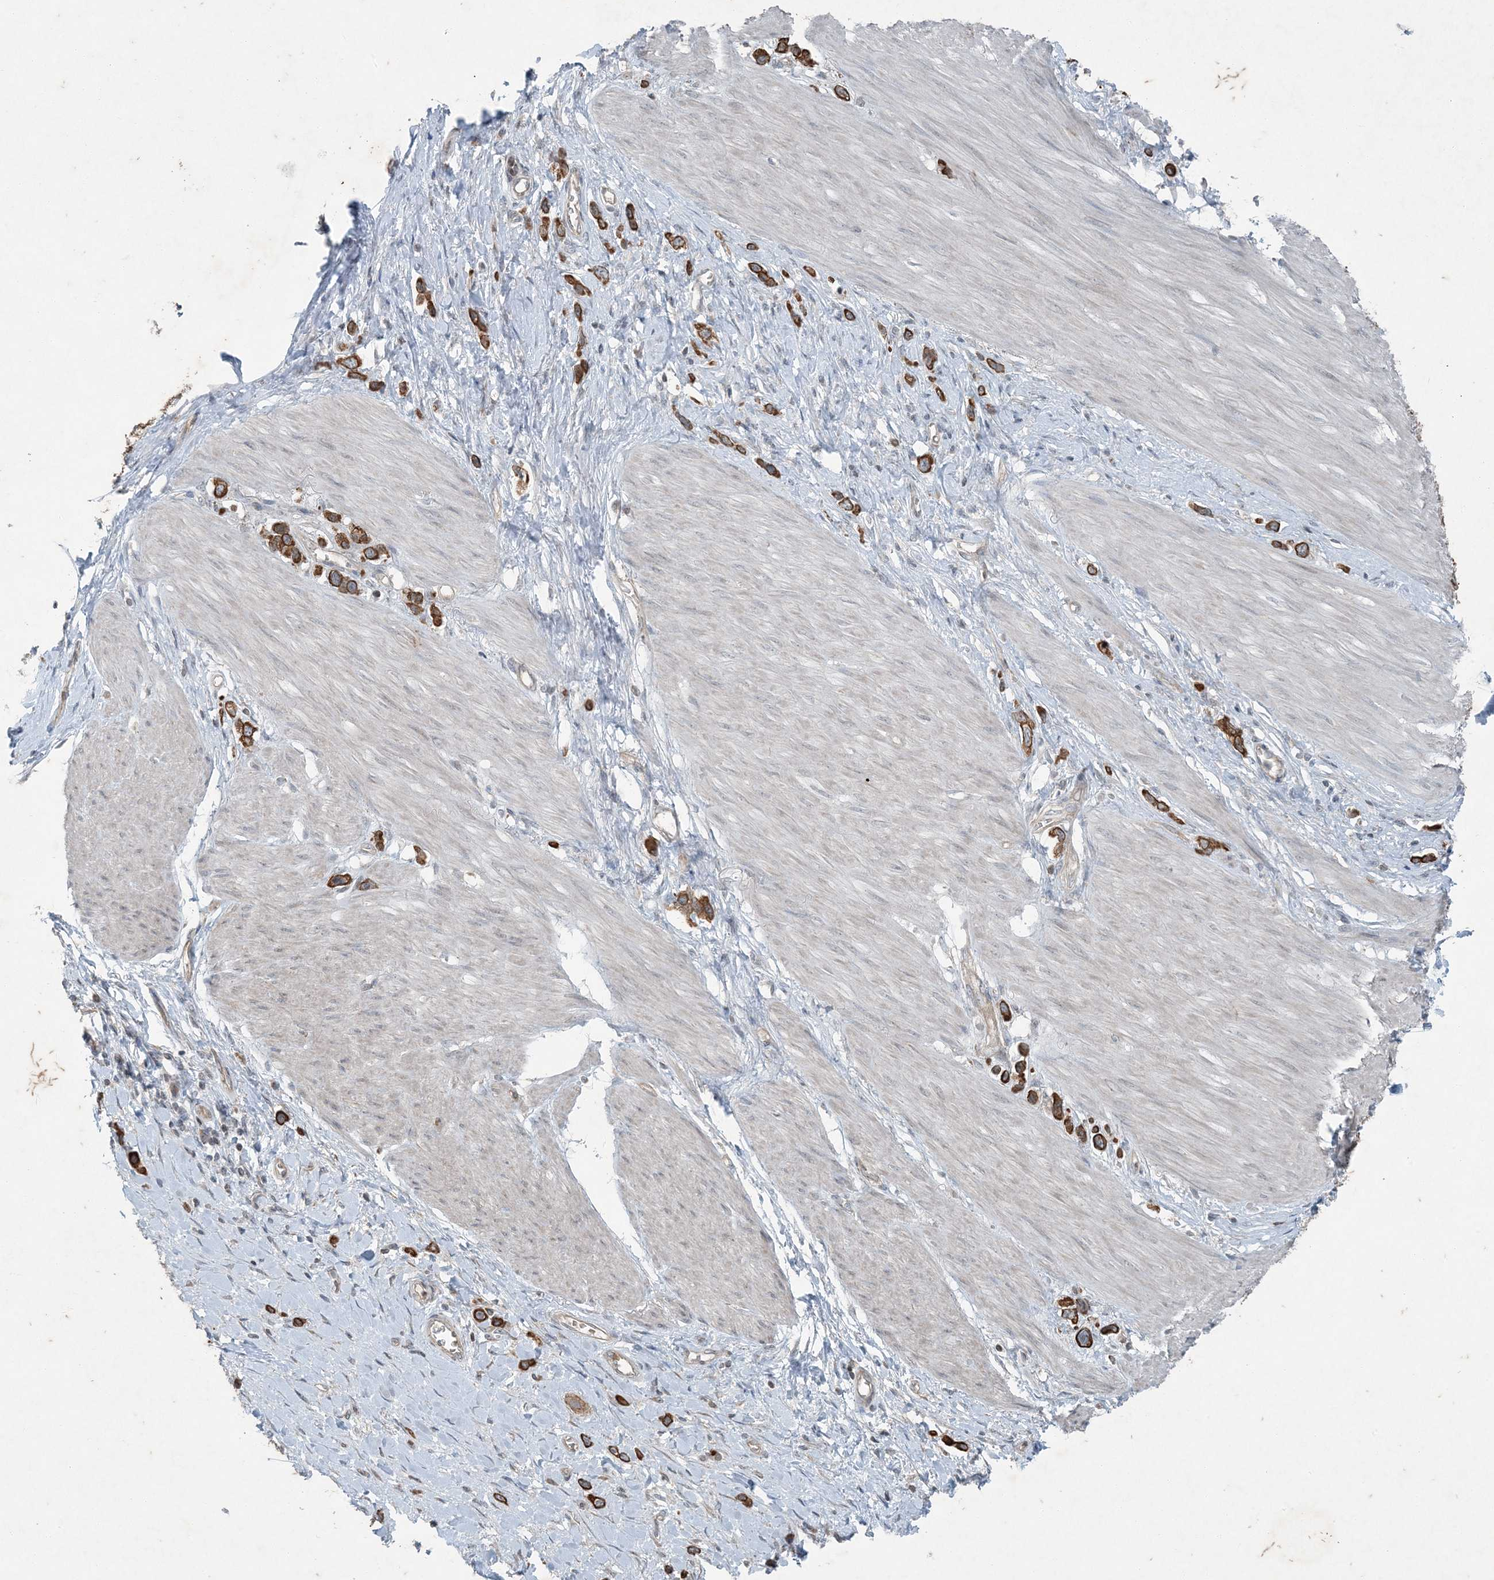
{"staining": {"intensity": "strong", "quantity": ">75%", "location": "cytoplasmic/membranous"}, "tissue": "stomach cancer", "cell_type": "Tumor cells", "image_type": "cancer", "snomed": [{"axis": "morphology", "description": "Adenocarcinoma, NOS"}, {"axis": "topography", "description": "Stomach"}], "caption": "About >75% of tumor cells in adenocarcinoma (stomach) reveal strong cytoplasmic/membranous protein positivity as visualized by brown immunohistochemical staining.", "gene": "PC", "patient": {"sex": "female", "age": 65}}